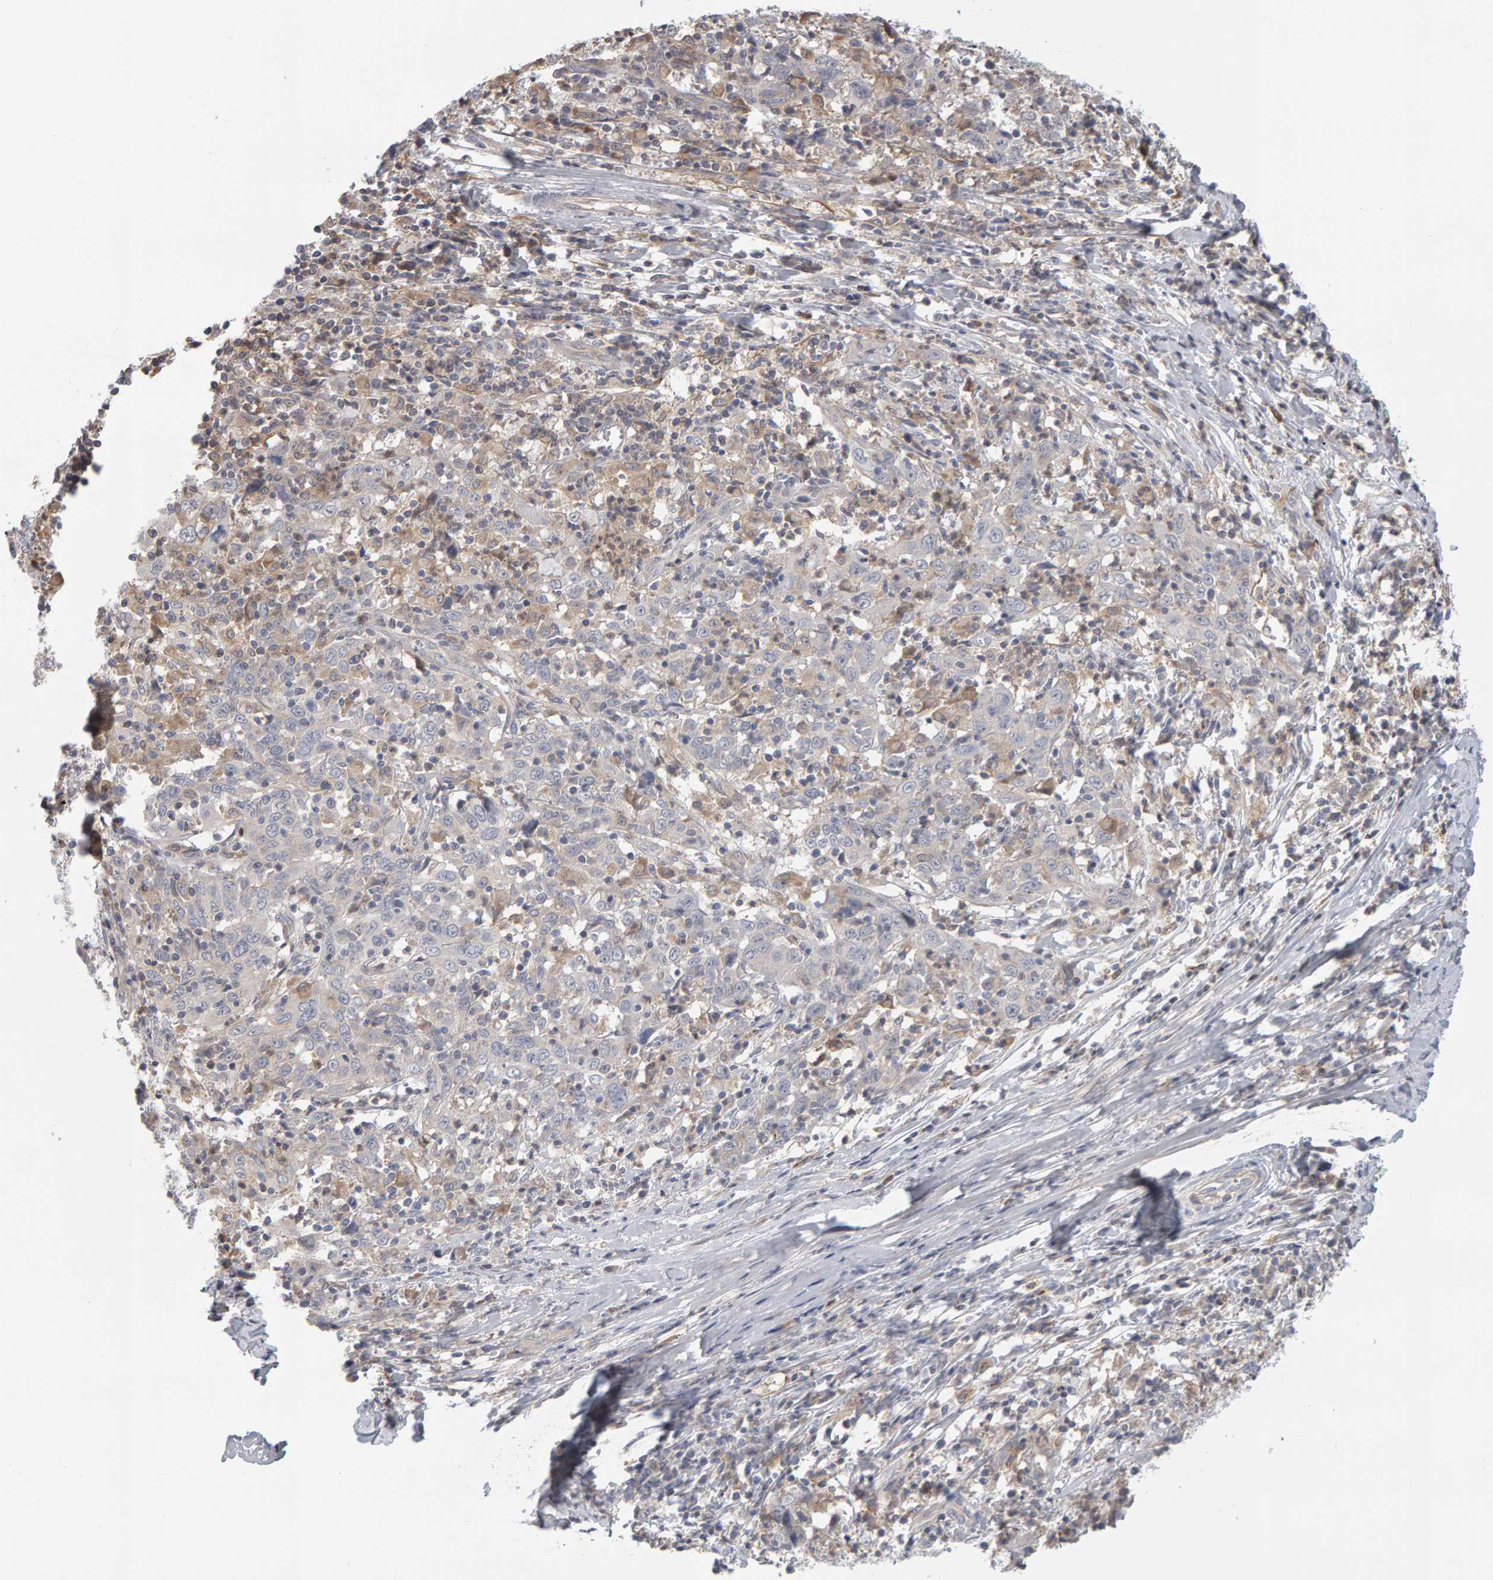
{"staining": {"intensity": "negative", "quantity": "none", "location": "none"}, "tissue": "cervical cancer", "cell_type": "Tumor cells", "image_type": "cancer", "snomed": [{"axis": "morphology", "description": "Squamous cell carcinoma, NOS"}, {"axis": "topography", "description": "Cervix"}], "caption": "This is a micrograph of IHC staining of cervical cancer (squamous cell carcinoma), which shows no positivity in tumor cells.", "gene": "MSRA", "patient": {"sex": "female", "age": 46}}